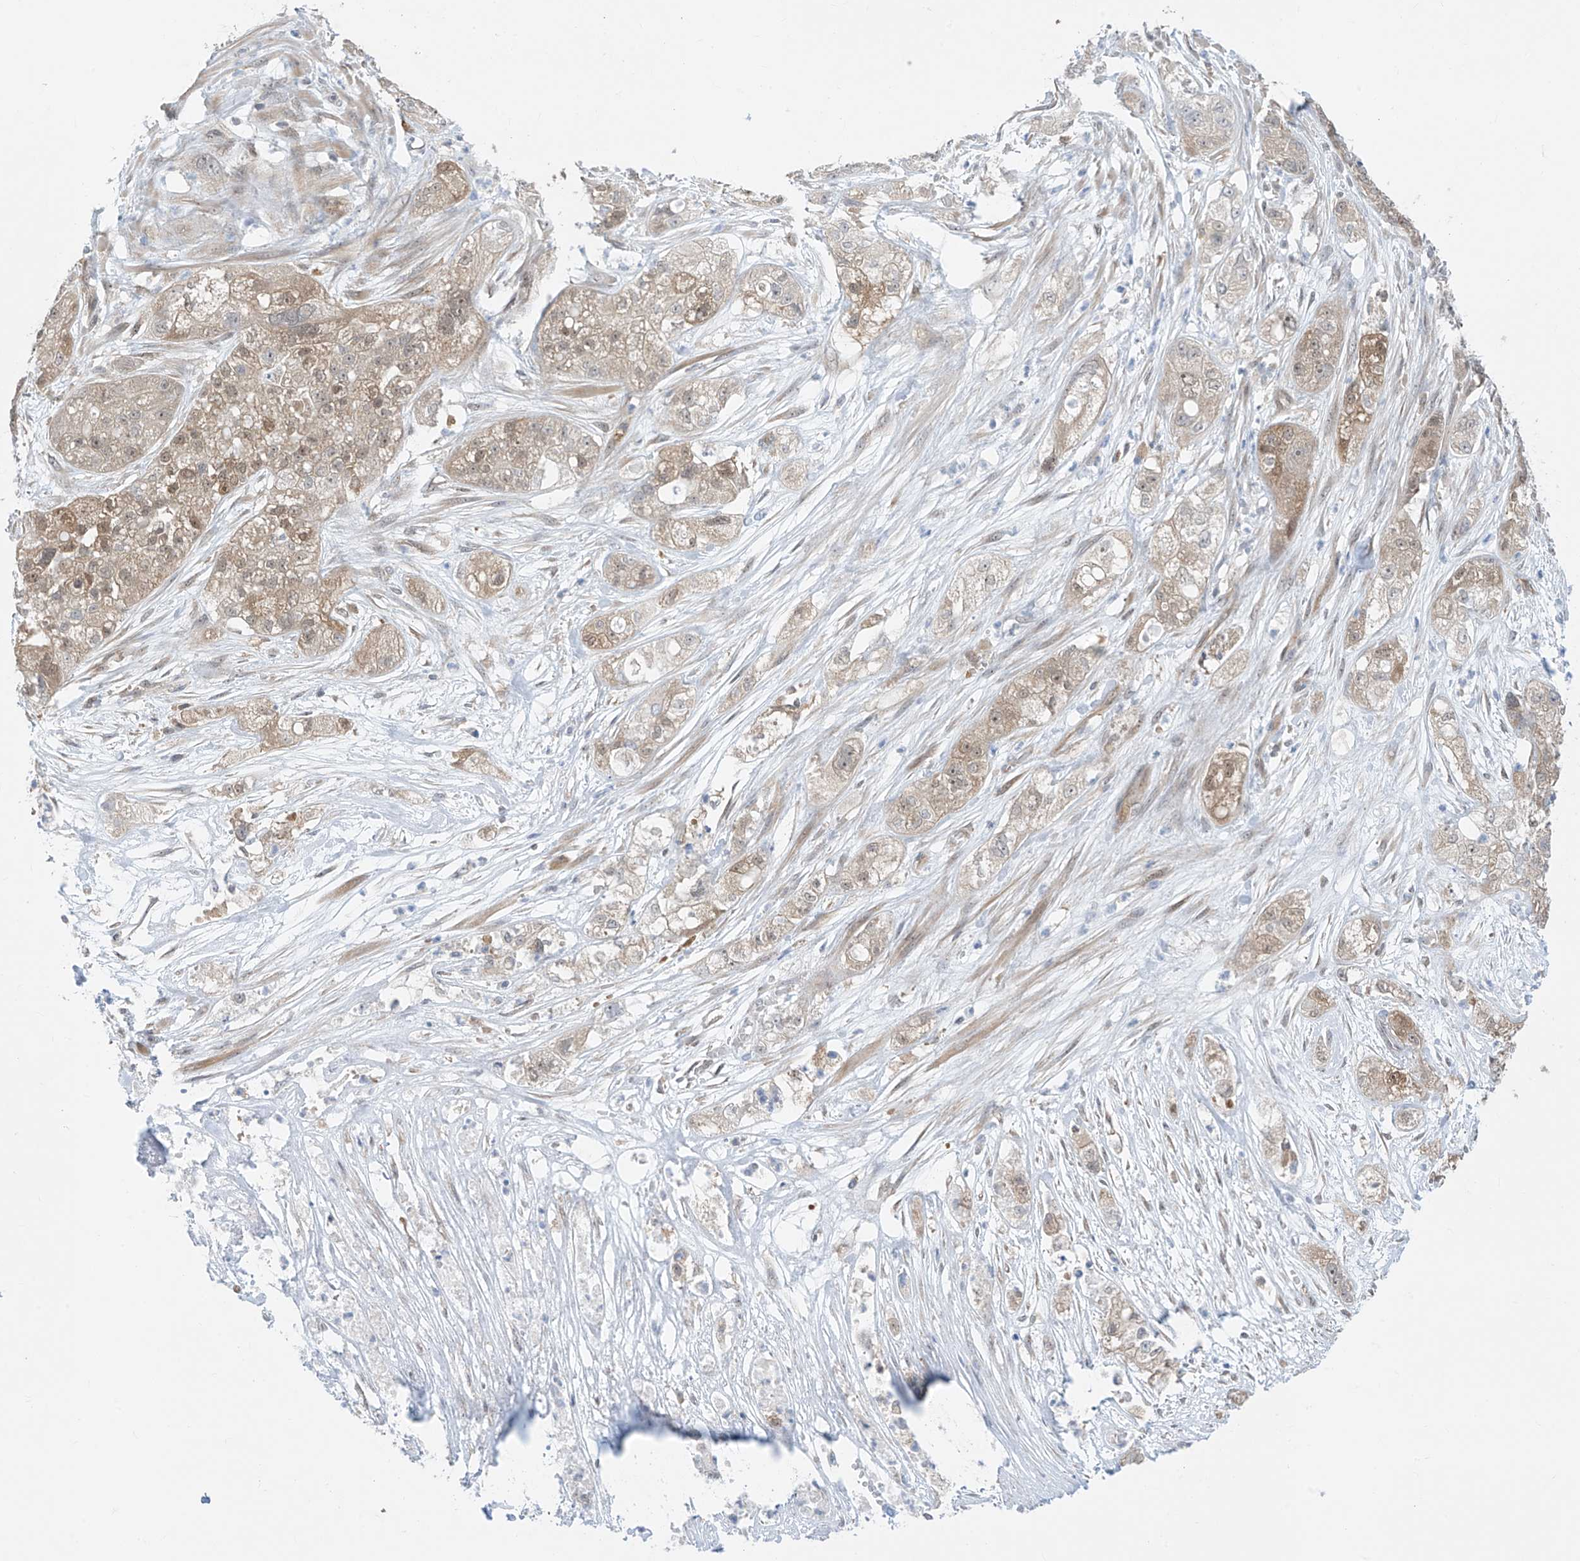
{"staining": {"intensity": "weak", "quantity": "25%-75%", "location": "cytoplasmic/membranous"}, "tissue": "pancreatic cancer", "cell_type": "Tumor cells", "image_type": "cancer", "snomed": [{"axis": "morphology", "description": "Adenocarcinoma, NOS"}, {"axis": "topography", "description": "Pancreas"}], "caption": "A brown stain labels weak cytoplasmic/membranous positivity of a protein in pancreatic adenocarcinoma tumor cells.", "gene": "TTC38", "patient": {"sex": "female", "age": 78}}